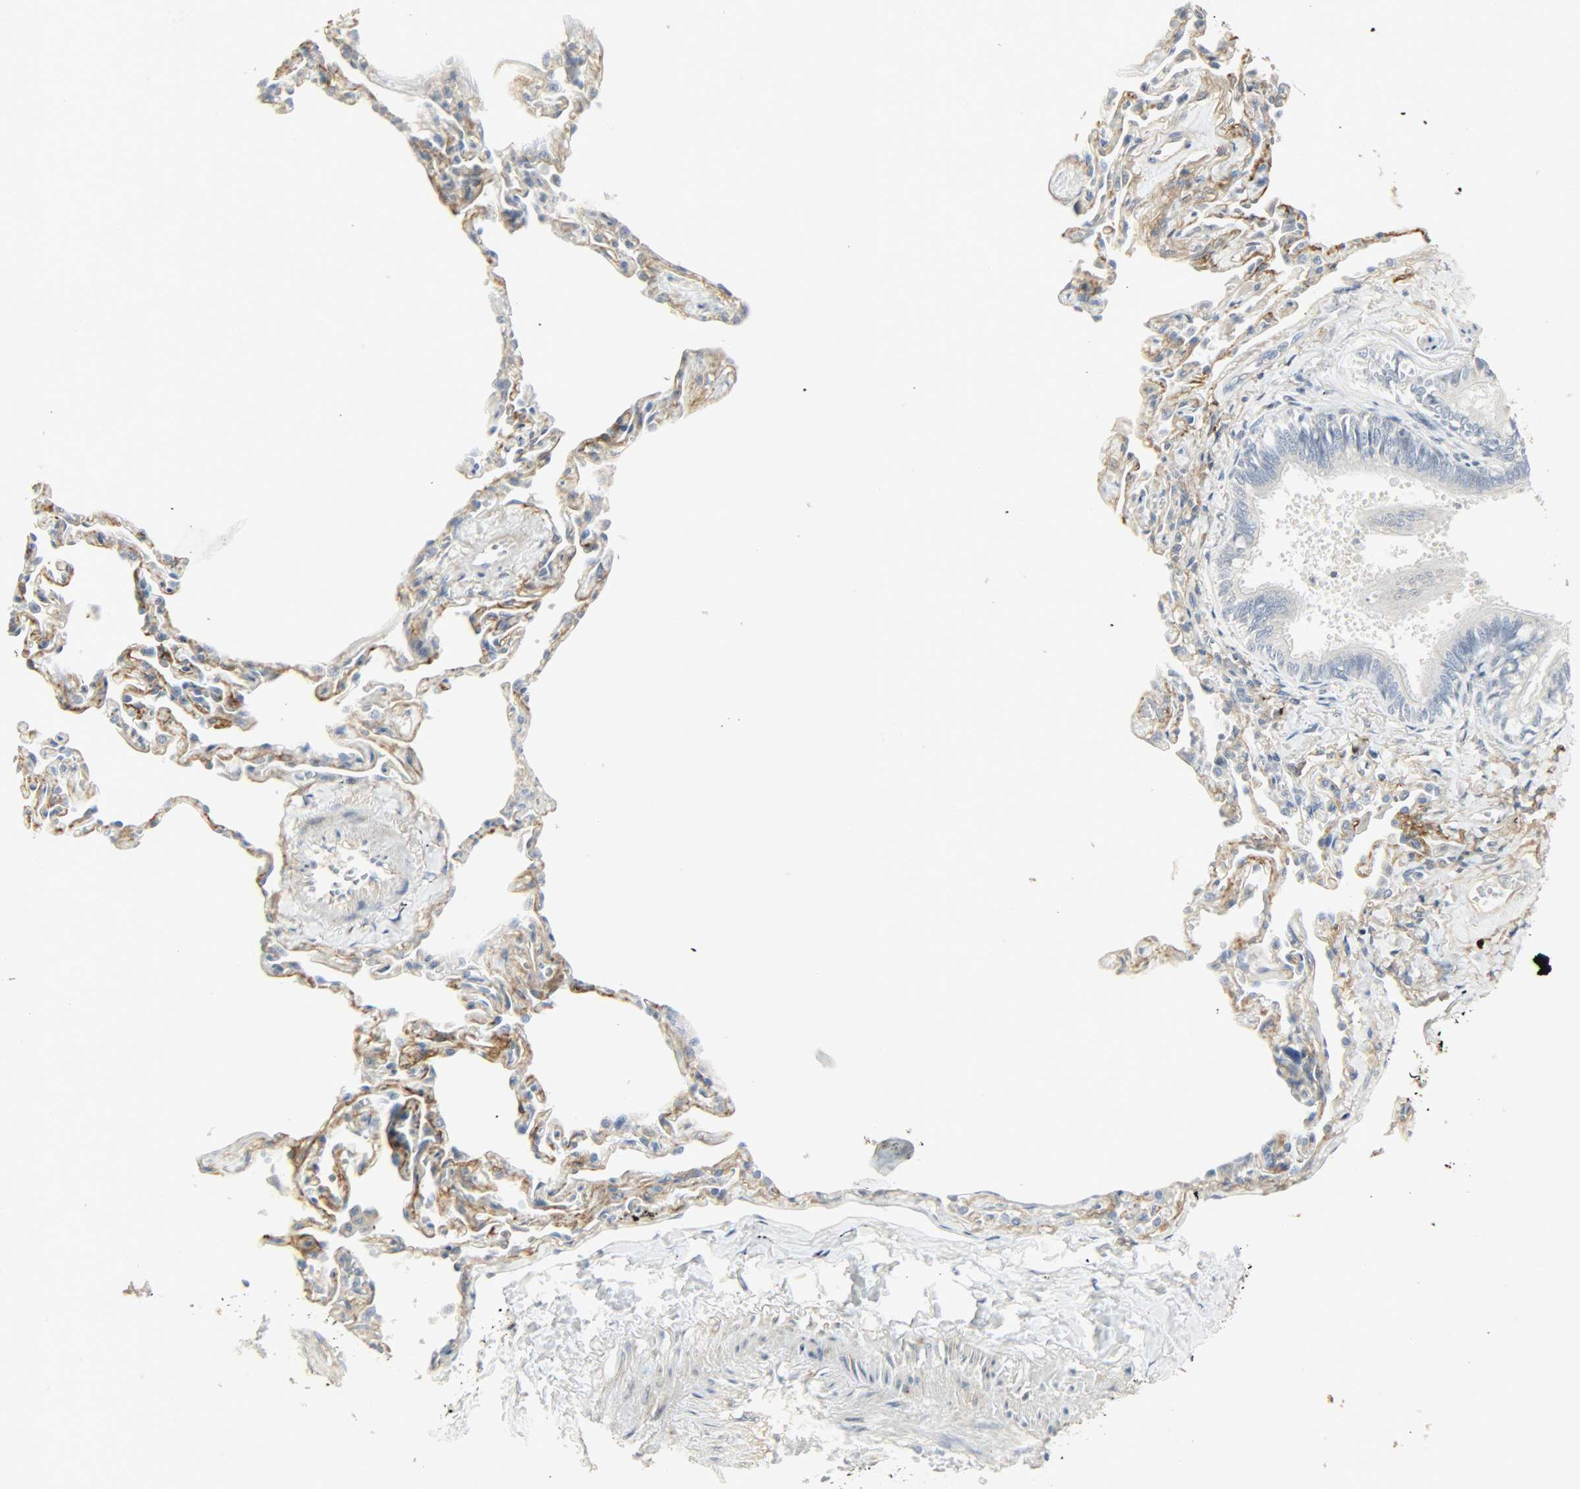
{"staining": {"intensity": "negative", "quantity": "none", "location": "none"}, "tissue": "bronchus", "cell_type": "Respiratory epithelial cells", "image_type": "normal", "snomed": [{"axis": "morphology", "description": "Normal tissue, NOS"}, {"axis": "topography", "description": "Lung"}], "caption": "This is a photomicrograph of IHC staining of normal bronchus, which shows no expression in respiratory epithelial cells.", "gene": "ENPEP", "patient": {"sex": "male", "age": 64}}